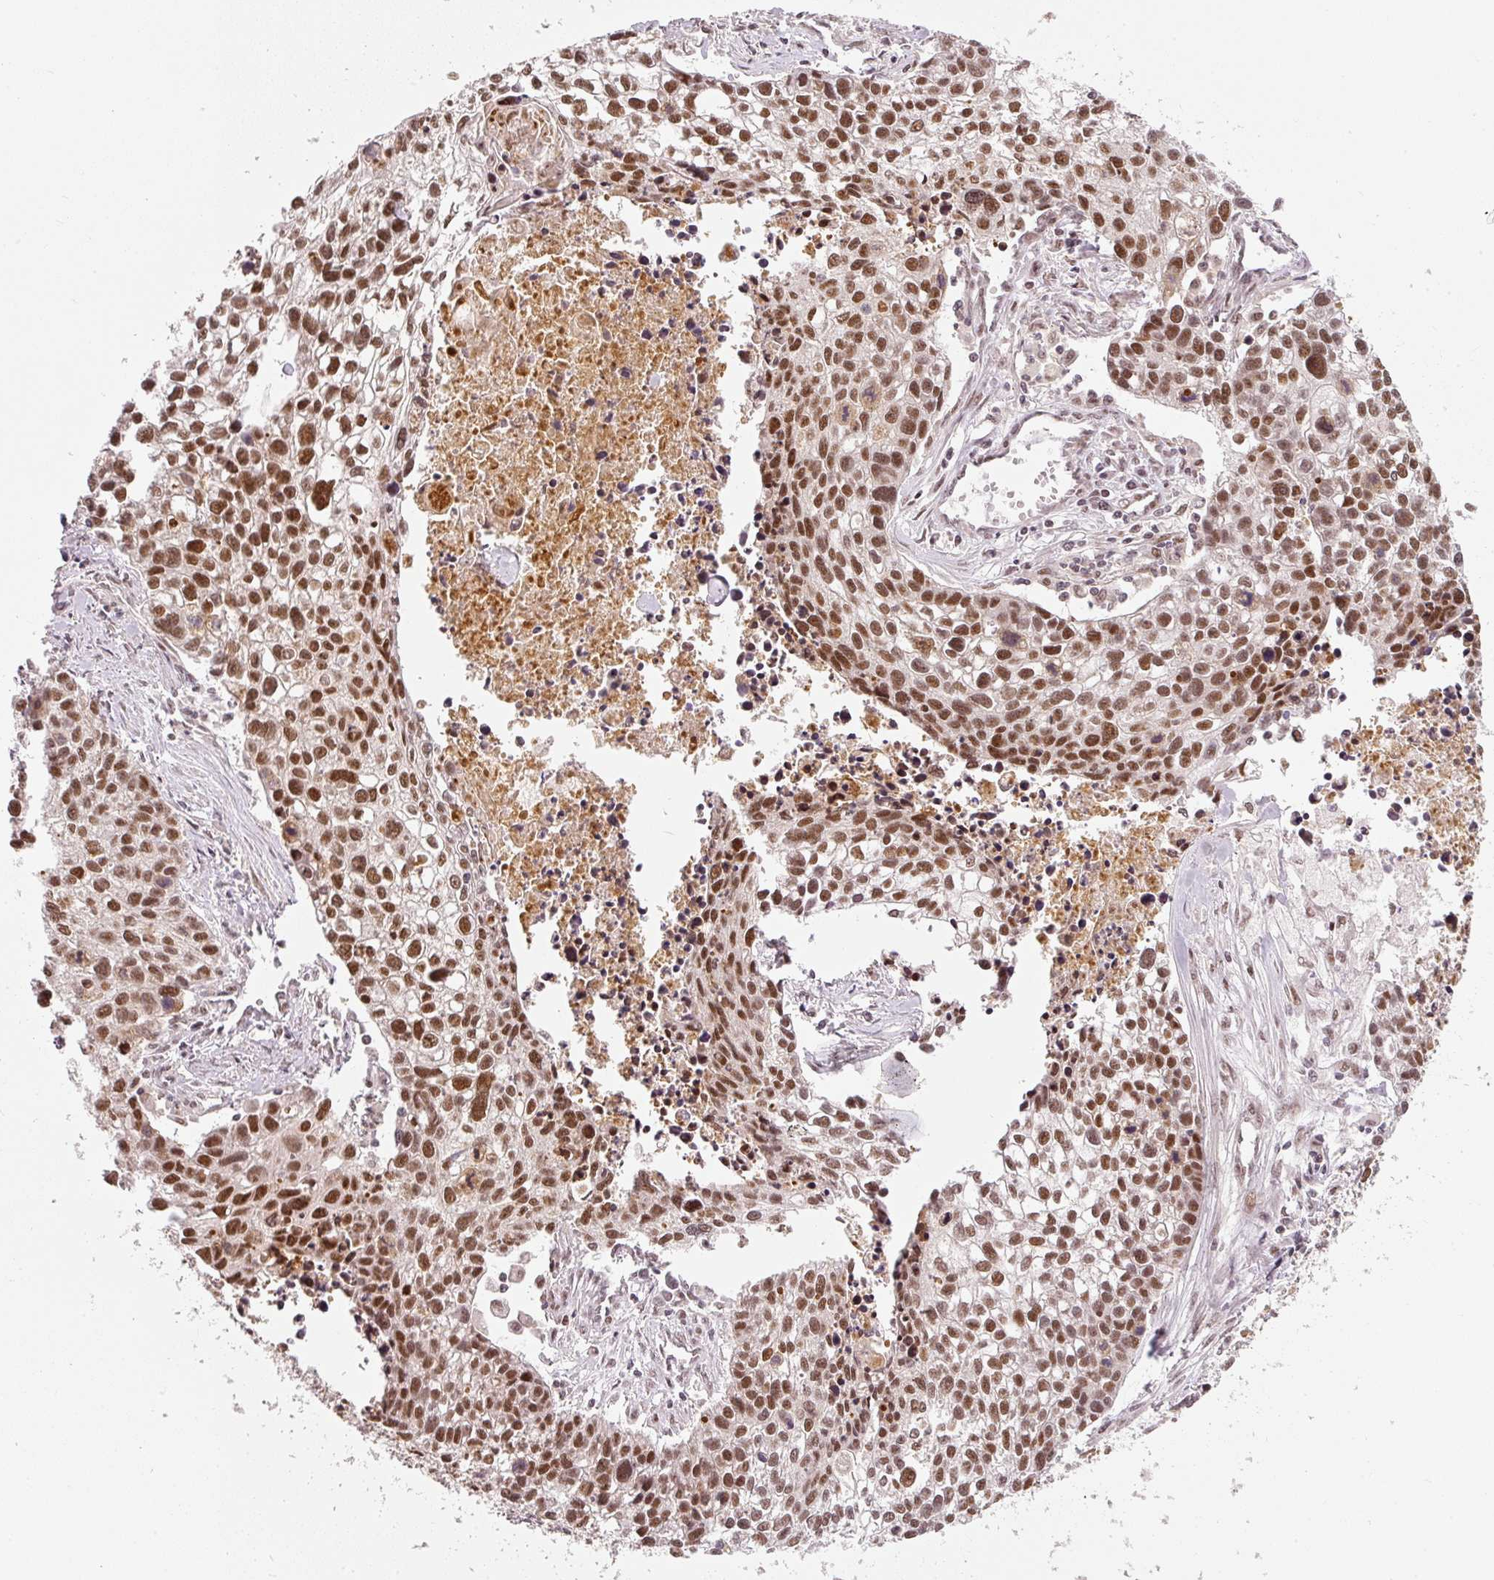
{"staining": {"intensity": "moderate", "quantity": ">75%", "location": "nuclear"}, "tissue": "lung cancer", "cell_type": "Tumor cells", "image_type": "cancer", "snomed": [{"axis": "morphology", "description": "Squamous cell carcinoma, NOS"}, {"axis": "topography", "description": "Lung"}], "caption": "Lung squamous cell carcinoma was stained to show a protein in brown. There is medium levels of moderate nuclear positivity in about >75% of tumor cells. (Brightfield microscopy of DAB IHC at high magnification).", "gene": "THOC6", "patient": {"sex": "male", "age": 74}}